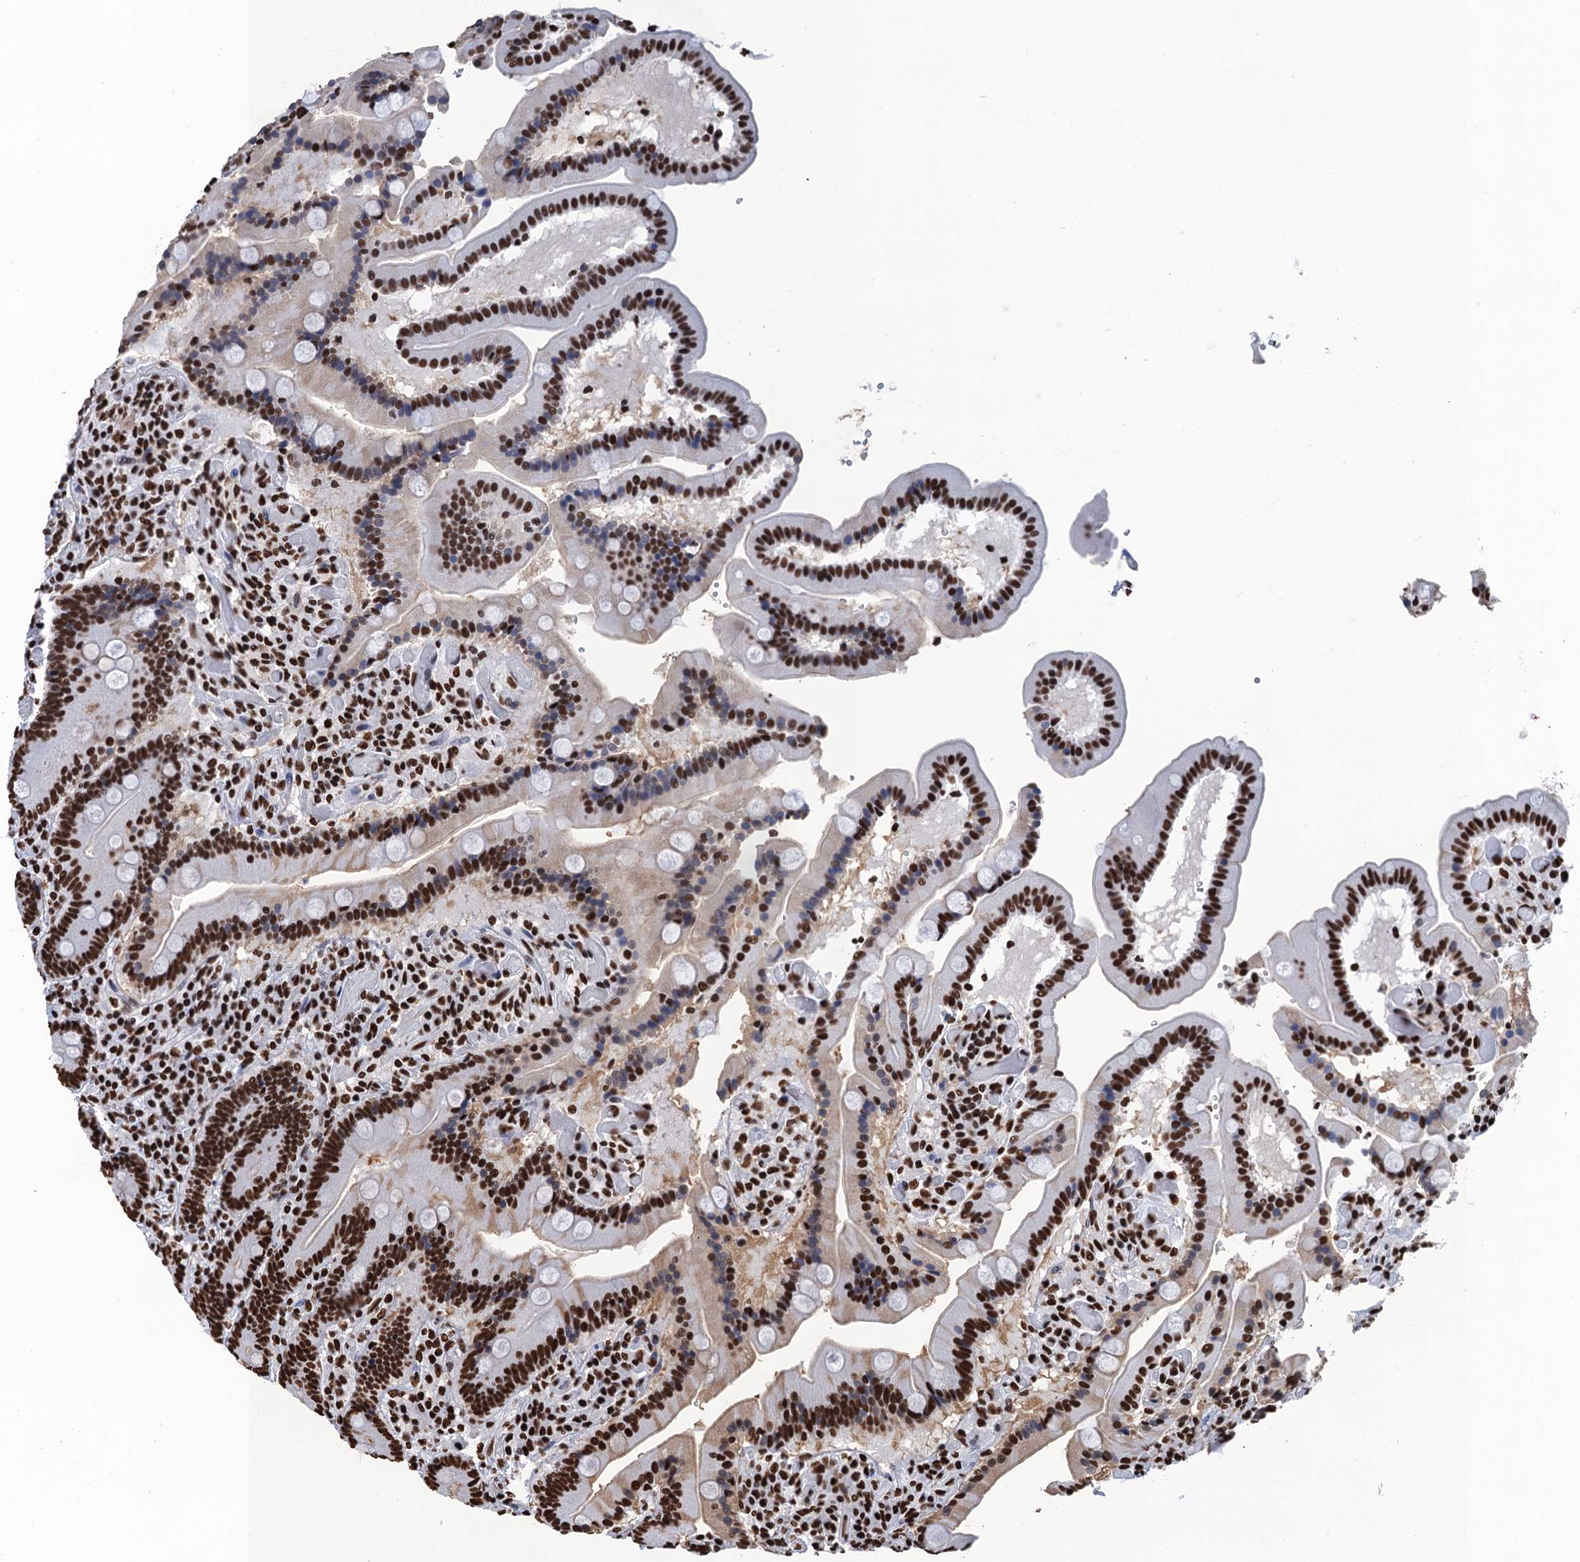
{"staining": {"intensity": "strong", "quantity": ">75%", "location": "nuclear"}, "tissue": "duodenum", "cell_type": "Glandular cells", "image_type": "normal", "snomed": [{"axis": "morphology", "description": "Normal tissue, NOS"}, {"axis": "topography", "description": "Duodenum"}], "caption": "Immunohistochemistry of normal human duodenum reveals high levels of strong nuclear staining in approximately >75% of glandular cells. The protein of interest is stained brown, and the nuclei are stained in blue (DAB (3,3'-diaminobenzidine) IHC with brightfield microscopy, high magnification).", "gene": "UBA2", "patient": {"sex": "female", "age": 62}}